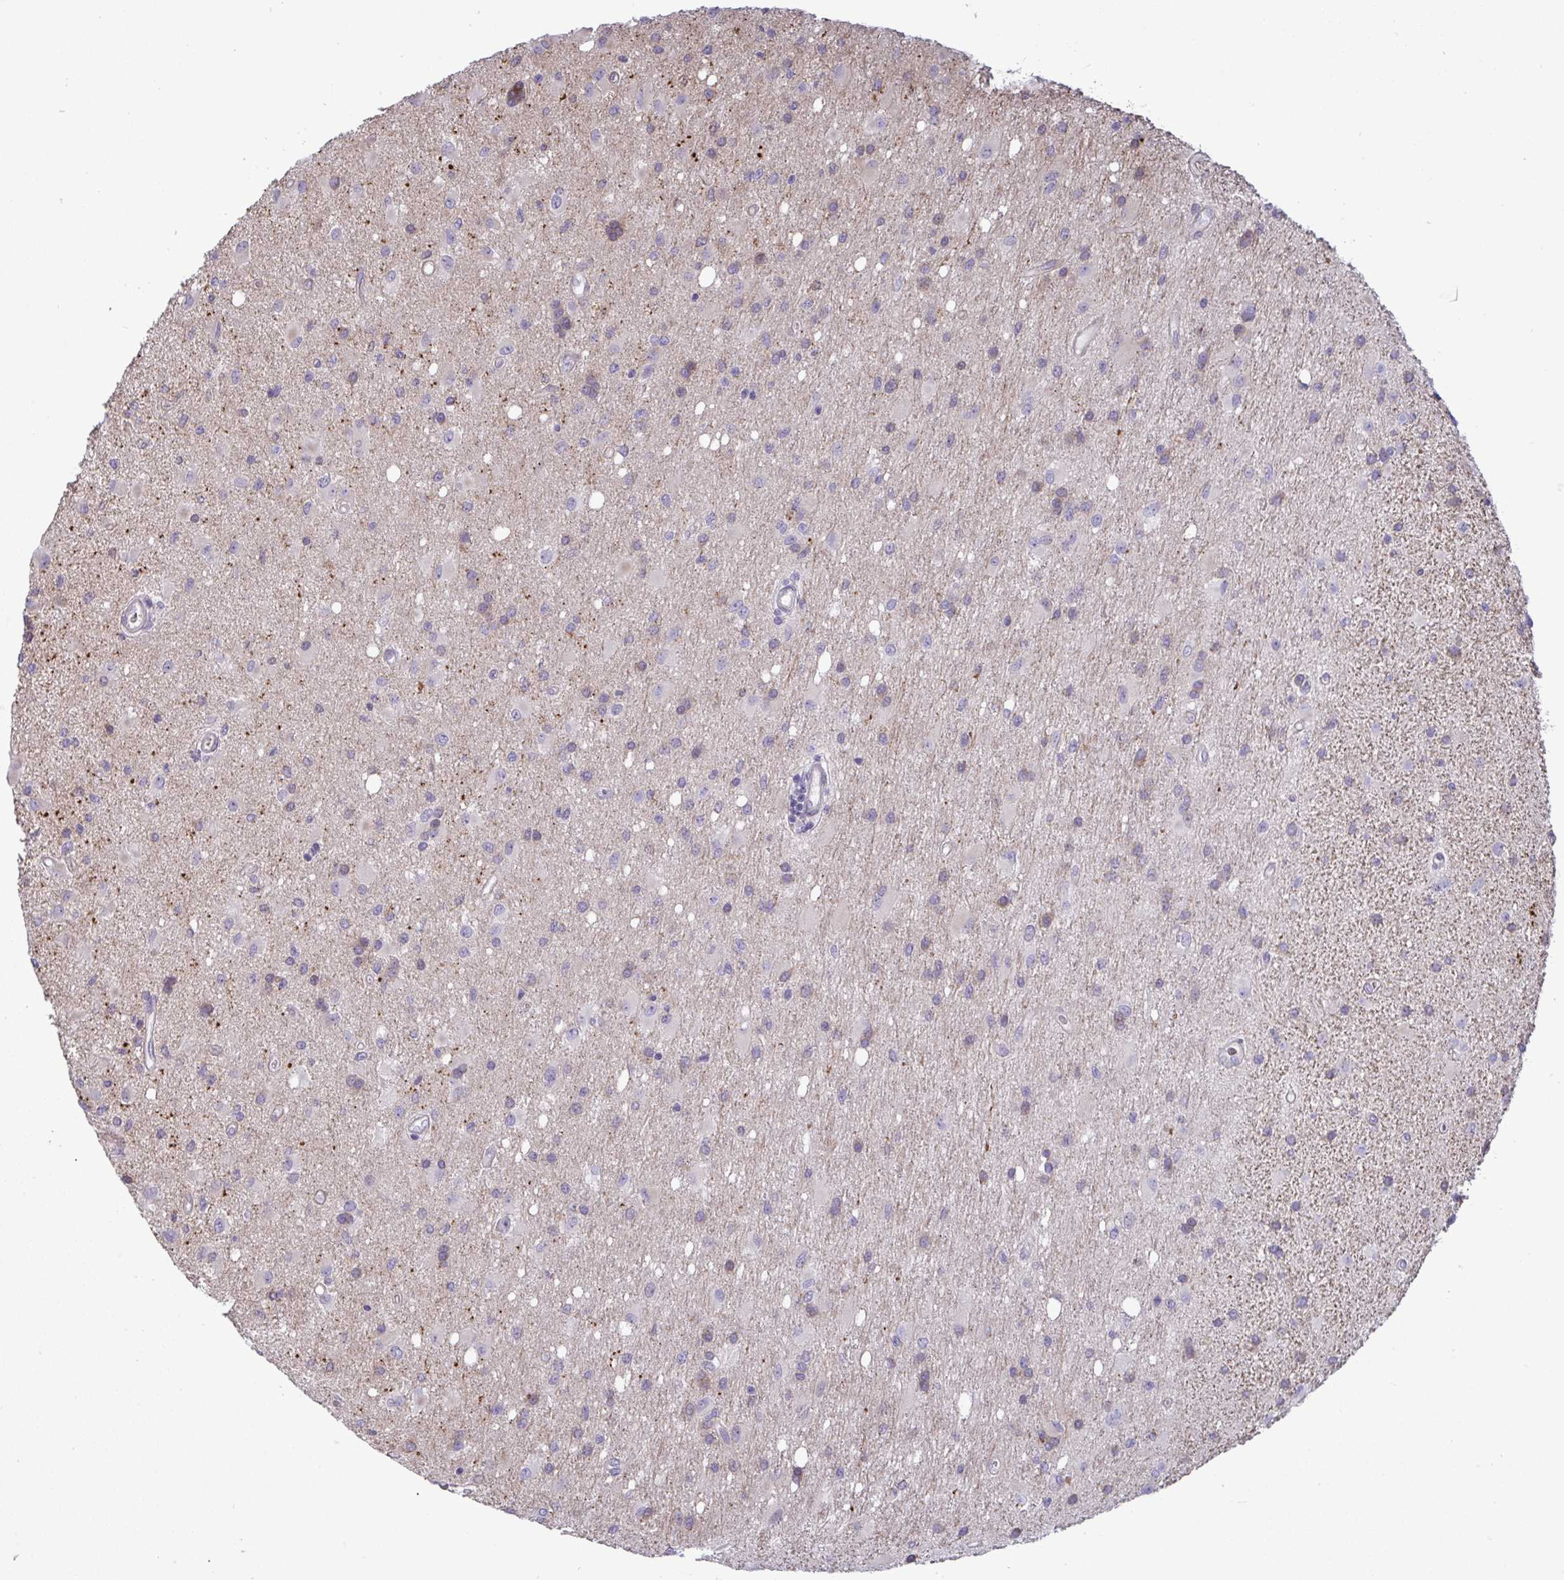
{"staining": {"intensity": "weak", "quantity": "<25%", "location": "cytoplasmic/membranous"}, "tissue": "glioma", "cell_type": "Tumor cells", "image_type": "cancer", "snomed": [{"axis": "morphology", "description": "Glioma, malignant, High grade"}, {"axis": "topography", "description": "Brain"}], "caption": "This is an IHC histopathology image of glioma. There is no staining in tumor cells.", "gene": "NTN1", "patient": {"sex": "male", "age": 67}}